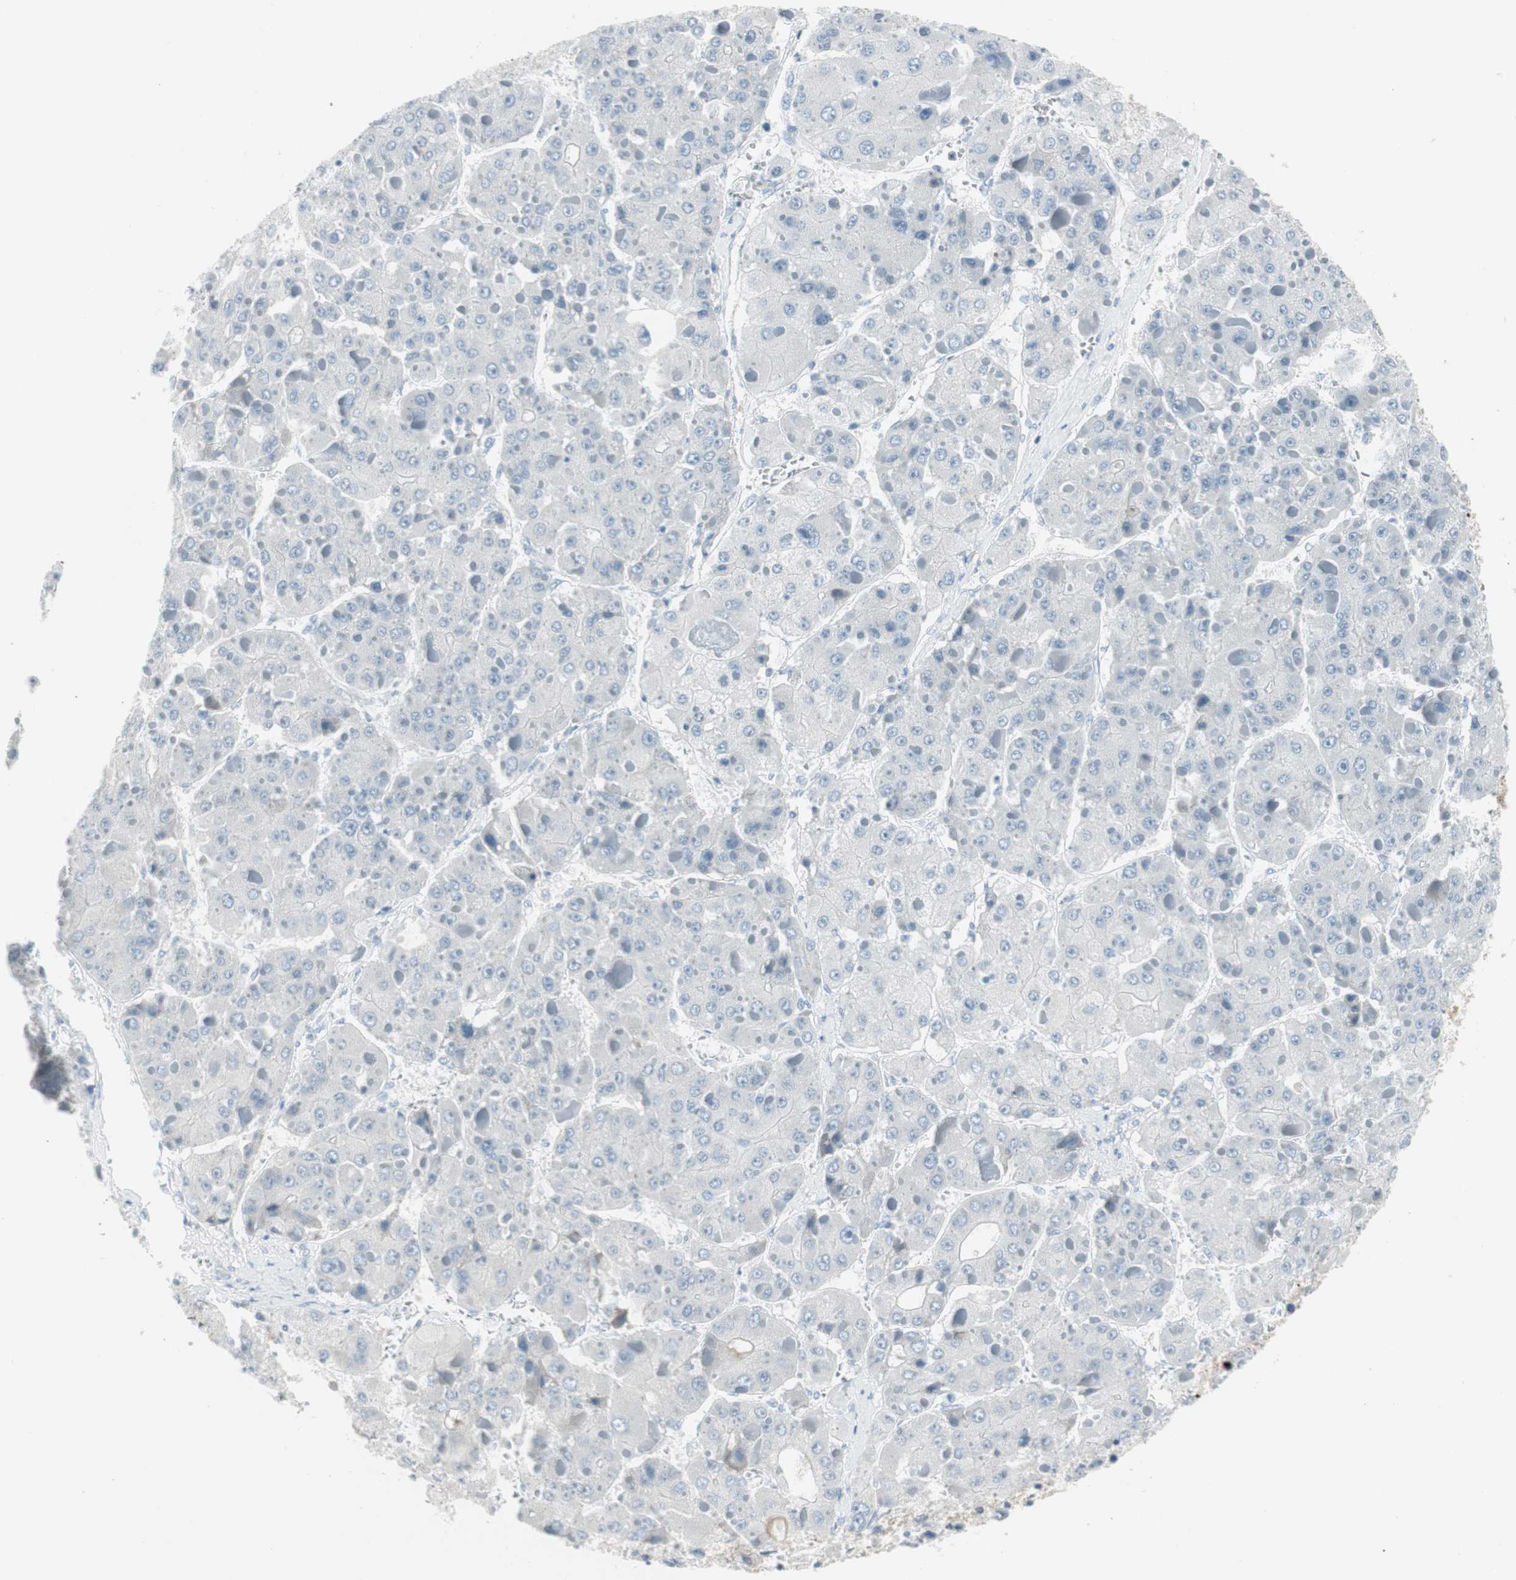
{"staining": {"intensity": "negative", "quantity": "none", "location": "none"}, "tissue": "liver cancer", "cell_type": "Tumor cells", "image_type": "cancer", "snomed": [{"axis": "morphology", "description": "Carcinoma, Hepatocellular, NOS"}, {"axis": "topography", "description": "Liver"}], "caption": "IHC of liver hepatocellular carcinoma reveals no staining in tumor cells.", "gene": "AGR2", "patient": {"sex": "female", "age": 73}}